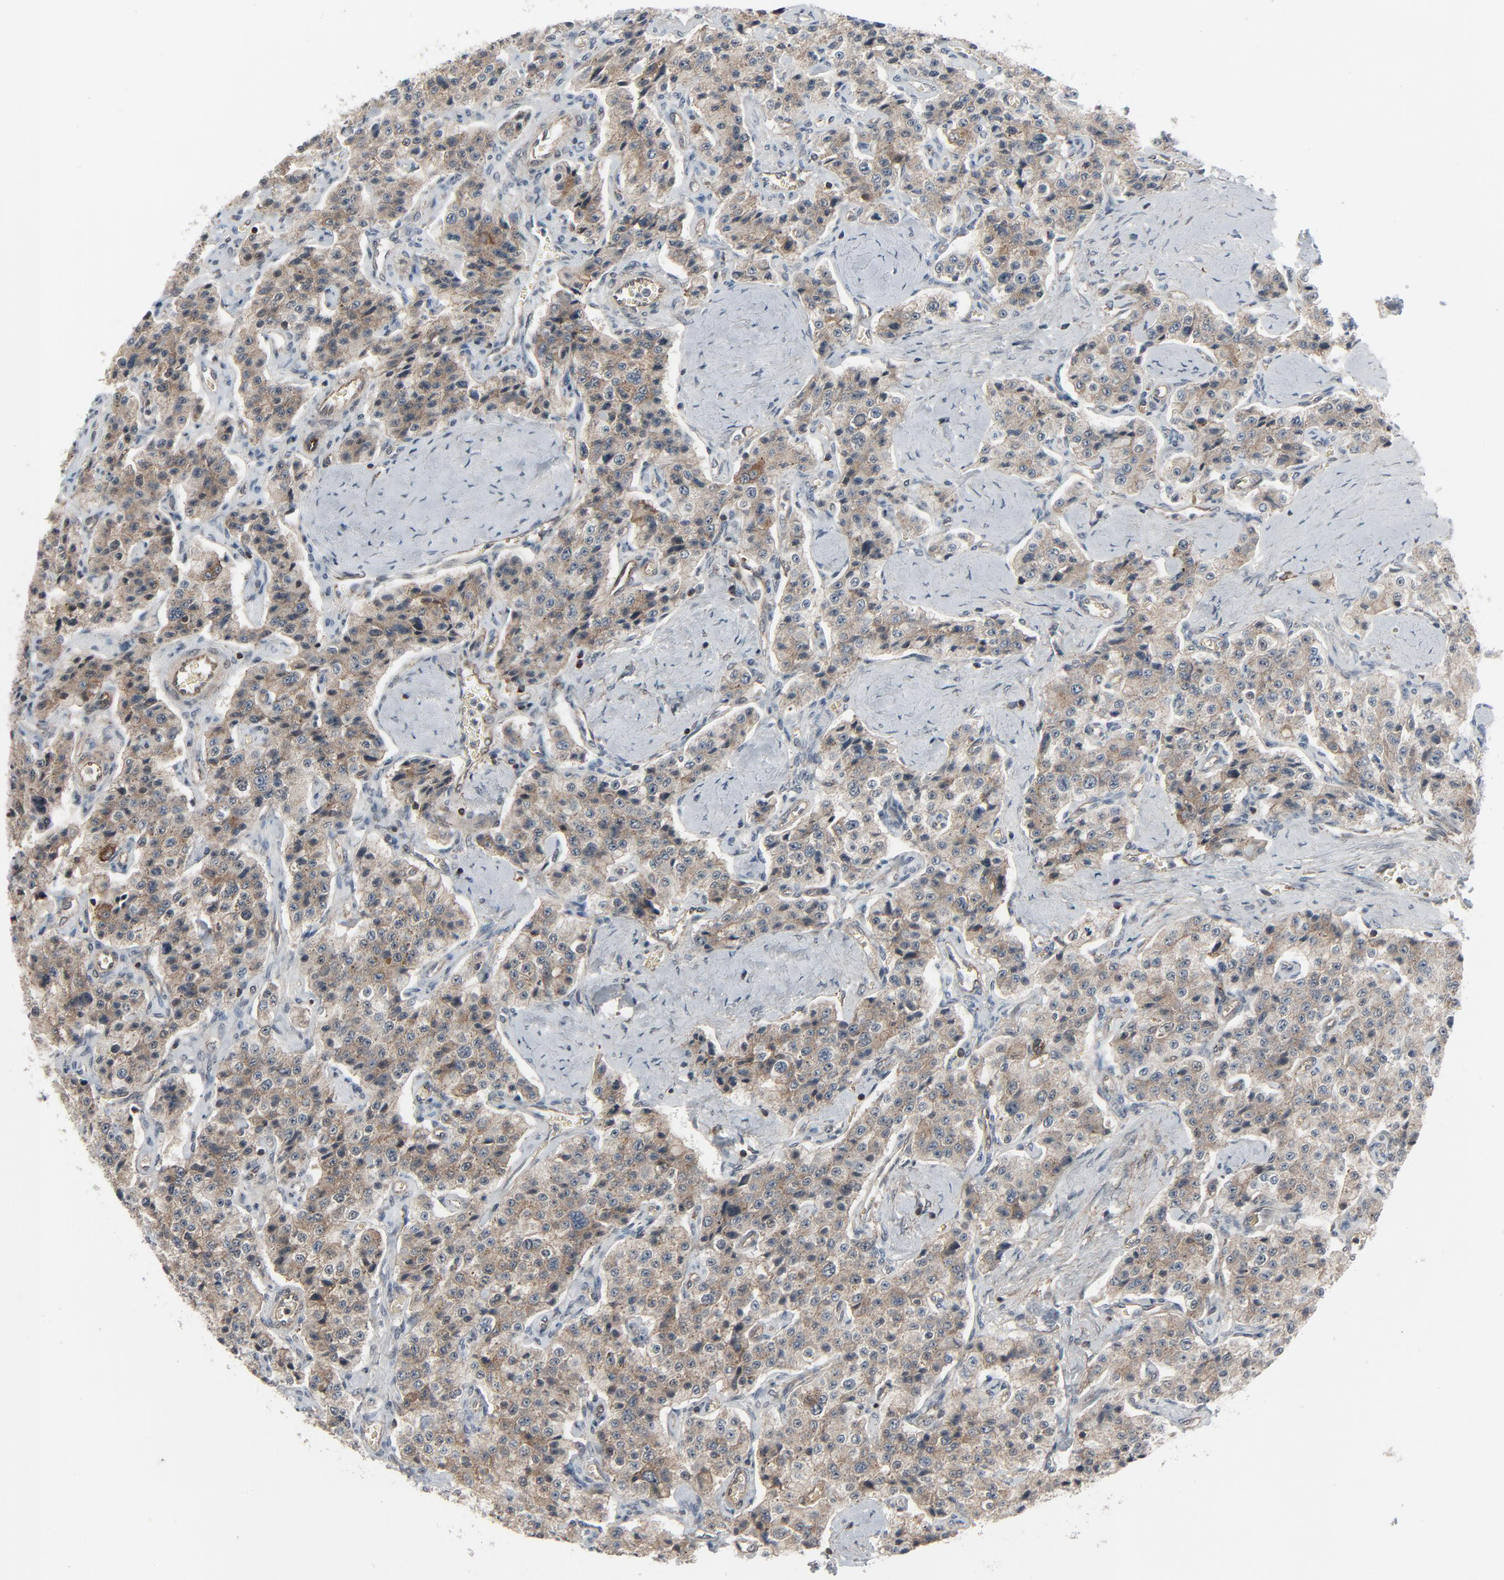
{"staining": {"intensity": "weak", "quantity": "<25%", "location": "cytoplasmic/membranous"}, "tissue": "carcinoid", "cell_type": "Tumor cells", "image_type": "cancer", "snomed": [{"axis": "morphology", "description": "Carcinoid, malignant, NOS"}, {"axis": "topography", "description": "Small intestine"}], "caption": "High magnification brightfield microscopy of malignant carcinoid stained with DAB (brown) and counterstained with hematoxylin (blue): tumor cells show no significant positivity.", "gene": "OPTN", "patient": {"sex": "male", "age": 52}}